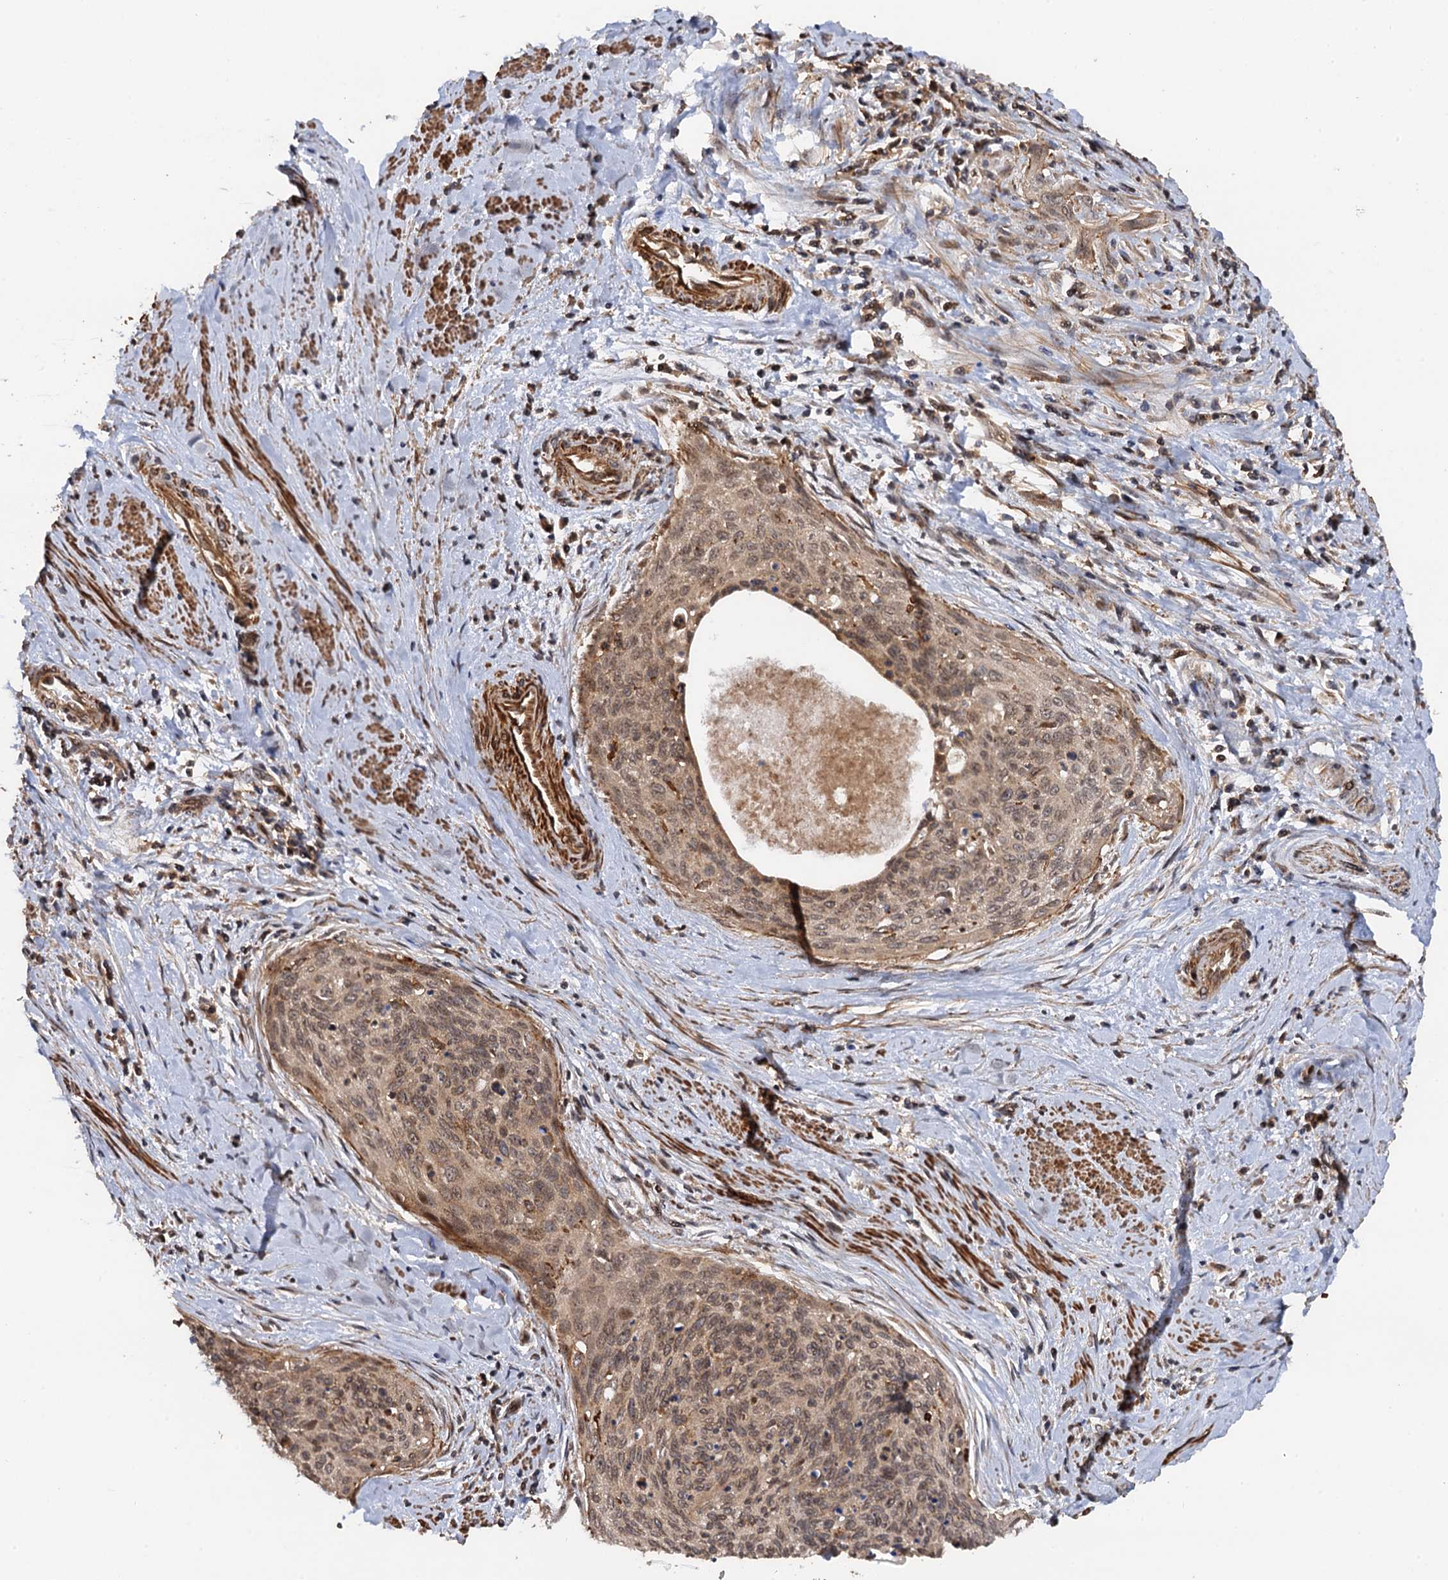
{"staining": {"intensity": "moderate", "quantity": ">75%", "location": "cytoplasmic/membranous,nuclear"}, "tissue": "cervical cancer", "cell_type": "Tumor cells", "image_type": "cancer", "snomed": [{"axis": "morphology", "description": "Squamous cell carcinoma, NOS"}, {"axis": "topography", "description": "Cervix"}], "caption": "Moderate cytoplasmic/membranous and nuclear positivity for a protein is appreciated in about >75% of tumor cells of cervical squamous cell carcinoma using immunohistochemistry (IHC).", "gene": "BORA", "patient": {"sex": "female", "age": 55}}